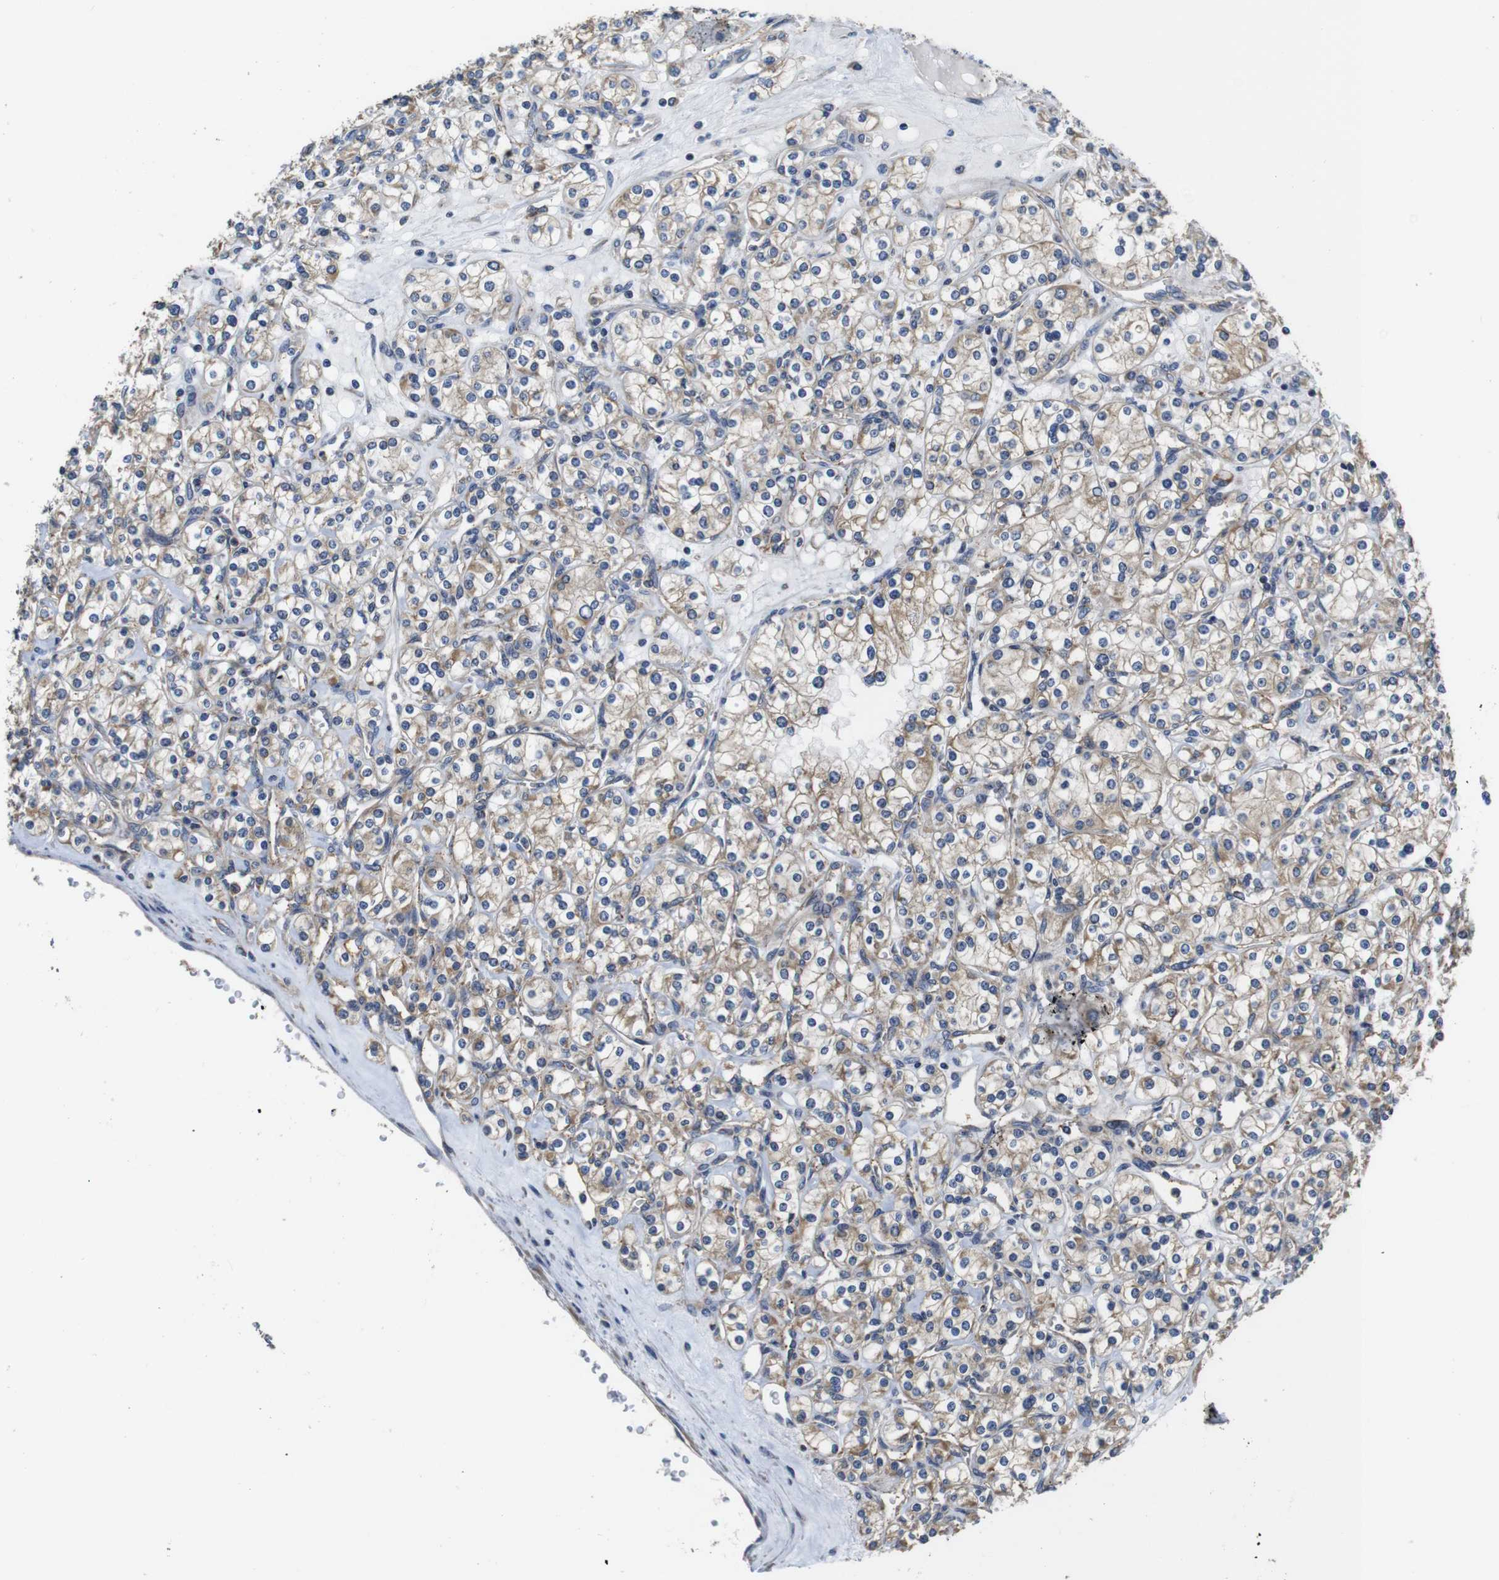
{"staining": {"intensity": "weak", "quantity": ">75%", "location": "cytoplasmic/membranous"}, "tissue": "renal cancer", "cell_type": "Tumor cells", "image_type": "cancer", "snomed": [{"axis": "morphology", "description": "Adenocarcinoma, NOS"}, {"axis": "topography", "description": "Kidney"}], "caption": "Human renal adenocarcinoma stained with a protein marker demonstrates weak staining in tumor cells.", "gene": "MARCHF7", "patient": {"sex": "male", "age": 77}}